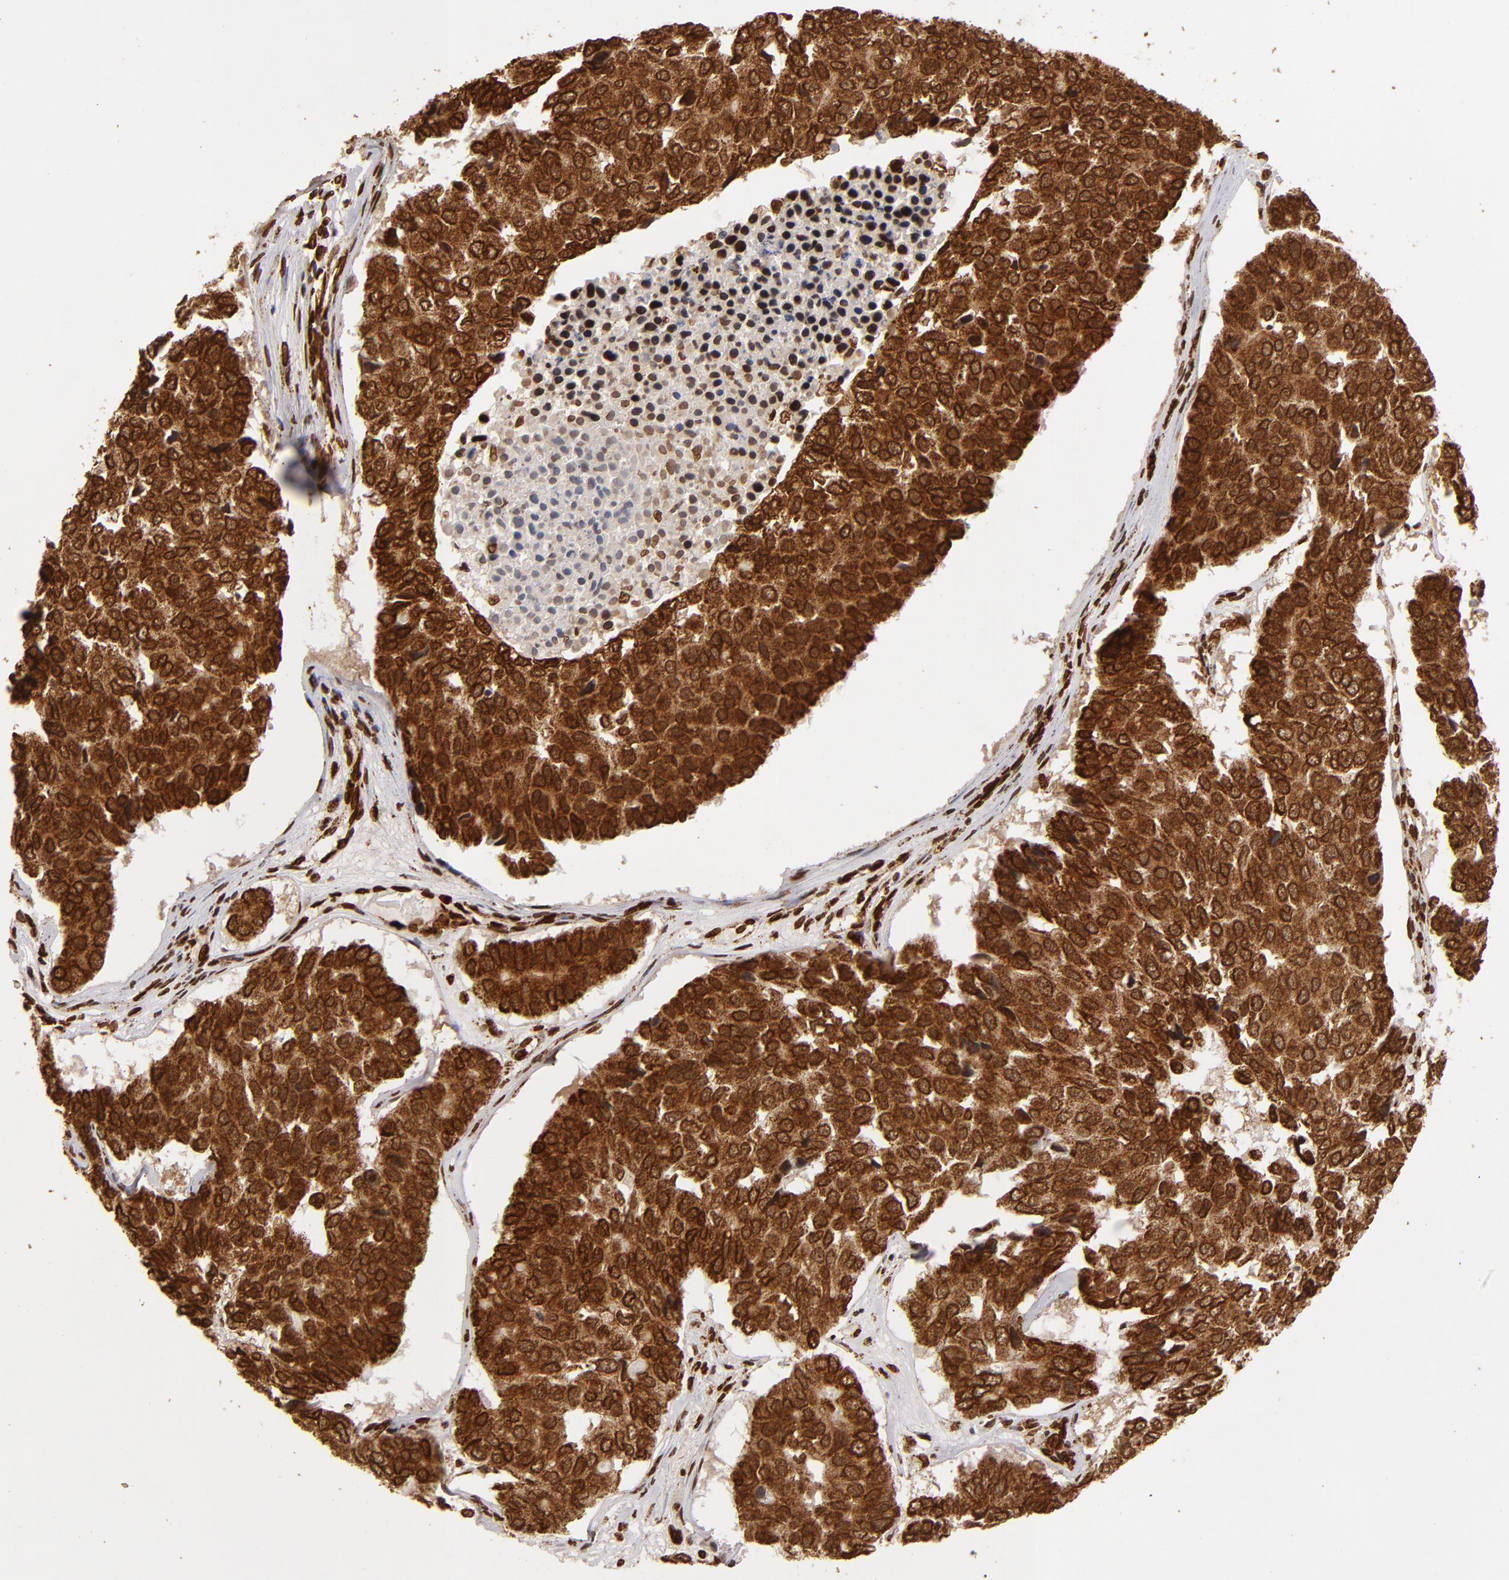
{"staining": {"intensity": "strong", "quantity": ">75%", "location": "cytoplasmic/membranous,nuclear"}, "tissue": "pancreatic cancer", "cell_type": "Tumor cells", "image_type": "cancer", "snomed": [{"axis": "morphology", "description": "Adenocarcinoma, NOS"}, {"axis": "topography", "description": "Pancreas"}], "caption": "This micrograph exhibits IHC staining of pancreatic adenocarcinoma, with high strong cytoplasmic/membranous and nuclear positivity in about >75% of tumor cells.", "gene": "CUL3", "patient": {"sex": "male", "age": 50}}